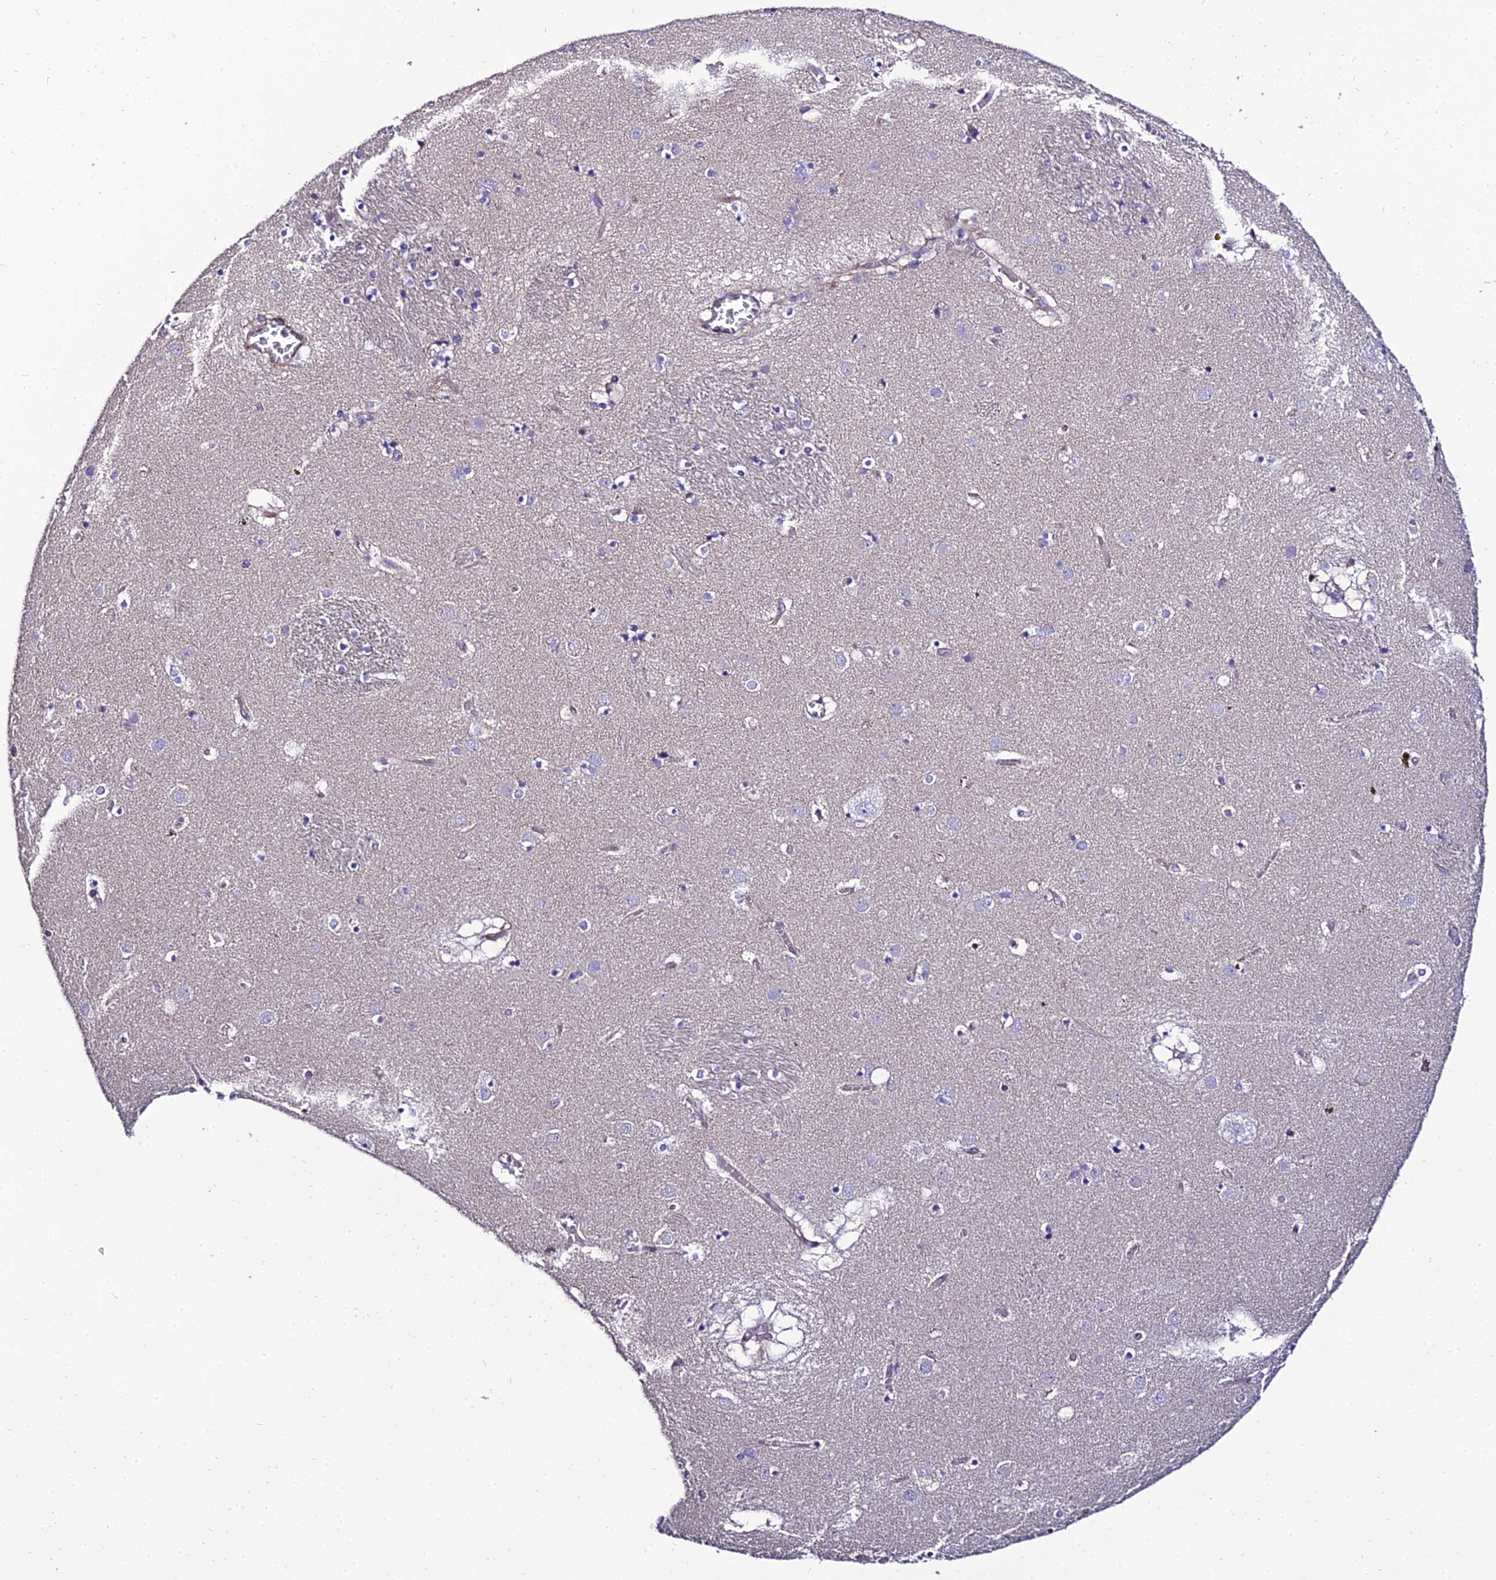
{"staining": {"intensity": "negative", "quantity": "none", "location": "none"}, "tissue": "caudate", "cell_type": "Glial cells", "image_type": "normal", "snomed": [{"axis": "morphology", "description": "Normal tissue, NOS"}, {"axis": "topography", "description": "Lateral ventricle wall"}], "caption": "DAB (3,3'-diaminobenzidine) immunohistochemical staining of normal caudate shows no significant expression in glial cells.", "gene": "SHQ1", "patient": {"sex": "male", "age": 70}}